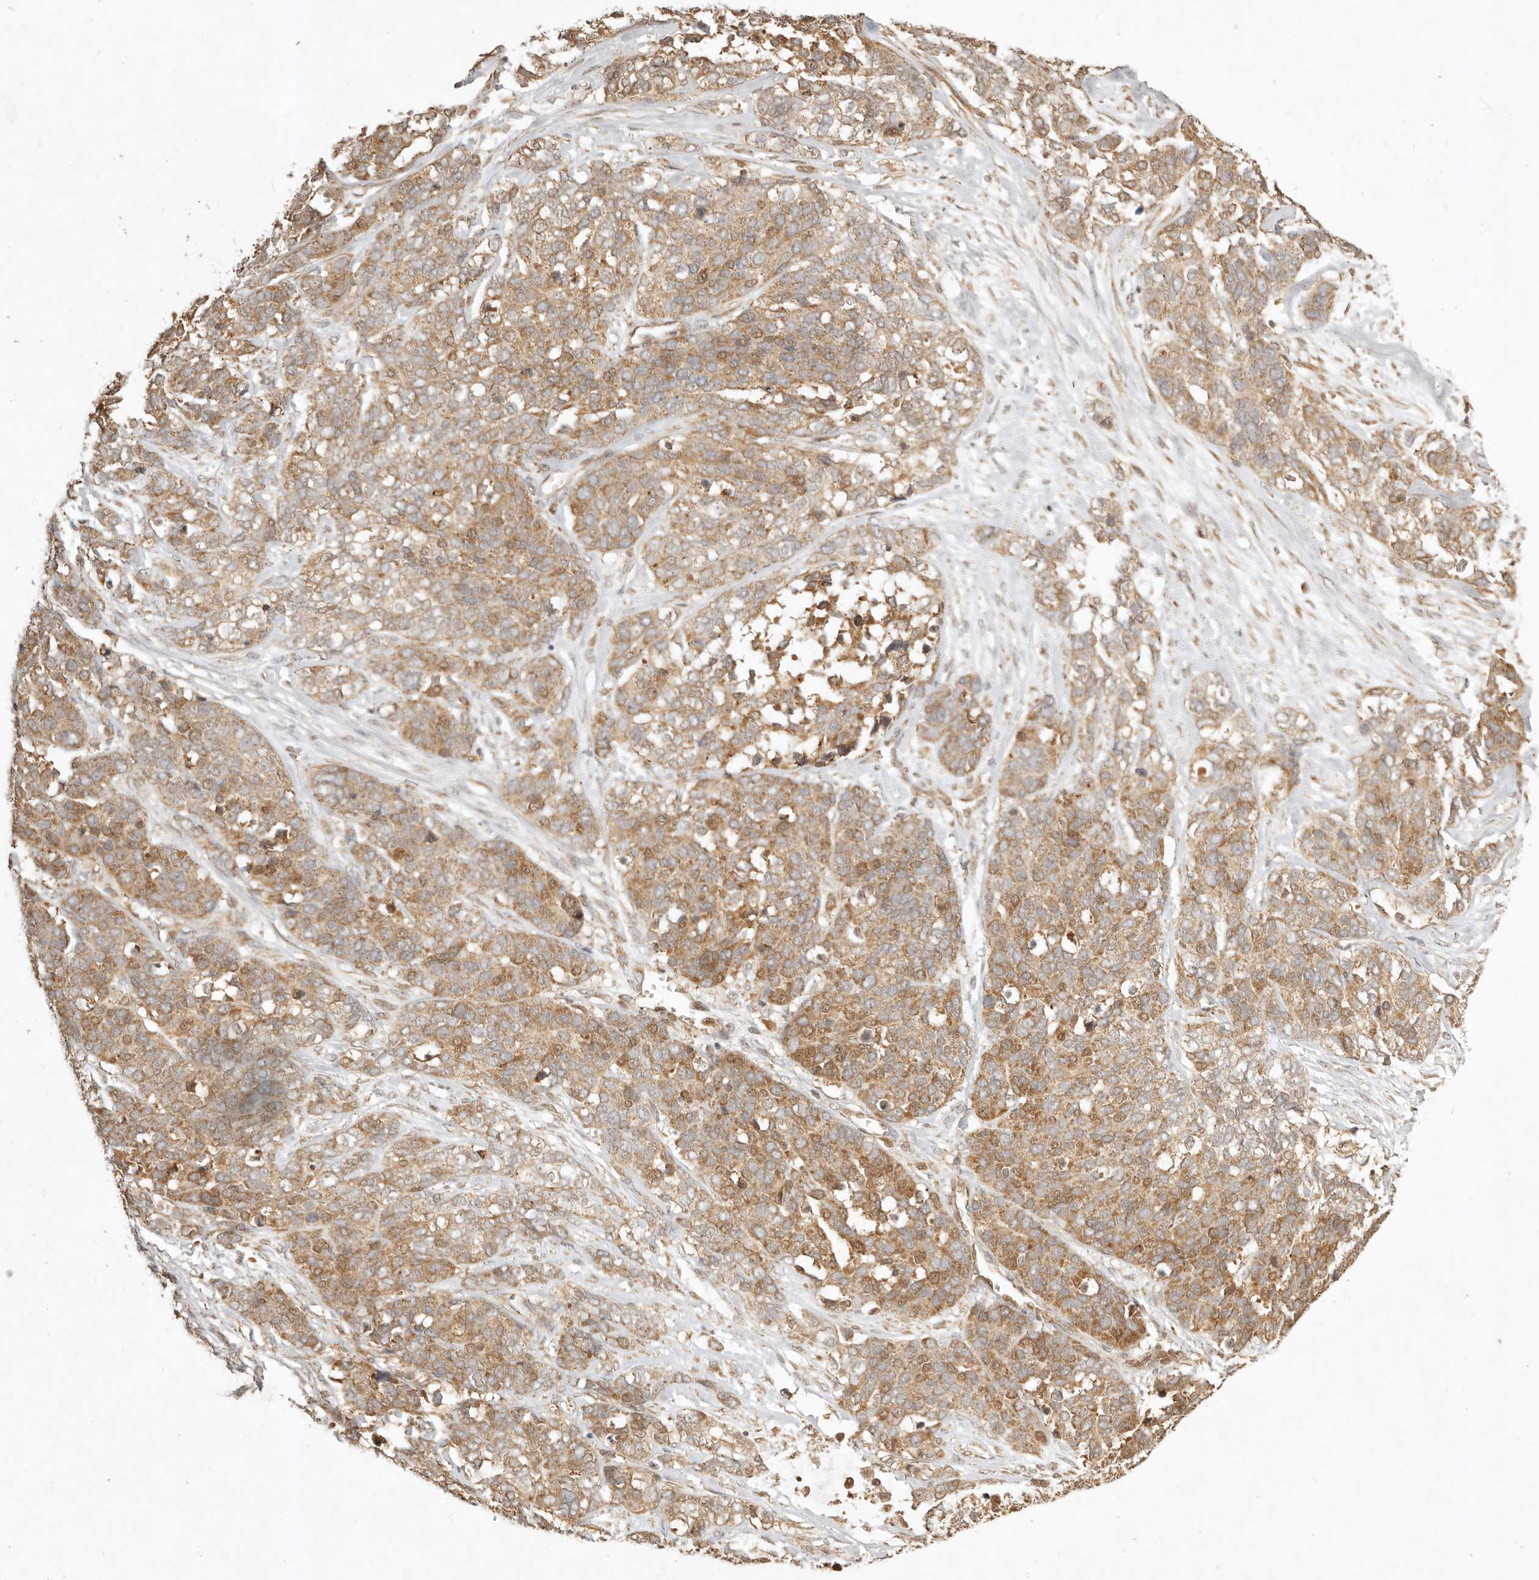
{"staining": {"intensity": "moderate", "quantity": ">75%", "location": "cytoplasmic/membranous"}, "tissue": "ovarian cancer", "cell_type": "Tumor cells", "image_type": "cancer", "snomed": [{"axis": "morphology", "description": "Cystadenocarcinoma, serous, NOS"}, {"axis": "topography", "description": "Ovary"}], "caption": "Brown immunohistochemical staining in ovarian cancer (serous cystadenocarcinoma) exhibits moderate cytoplasmic/membranous staining in approximately >75% of tumor cells.", "gene": "CLEC4C", "patient": {"sex": "female", "age": 44}}